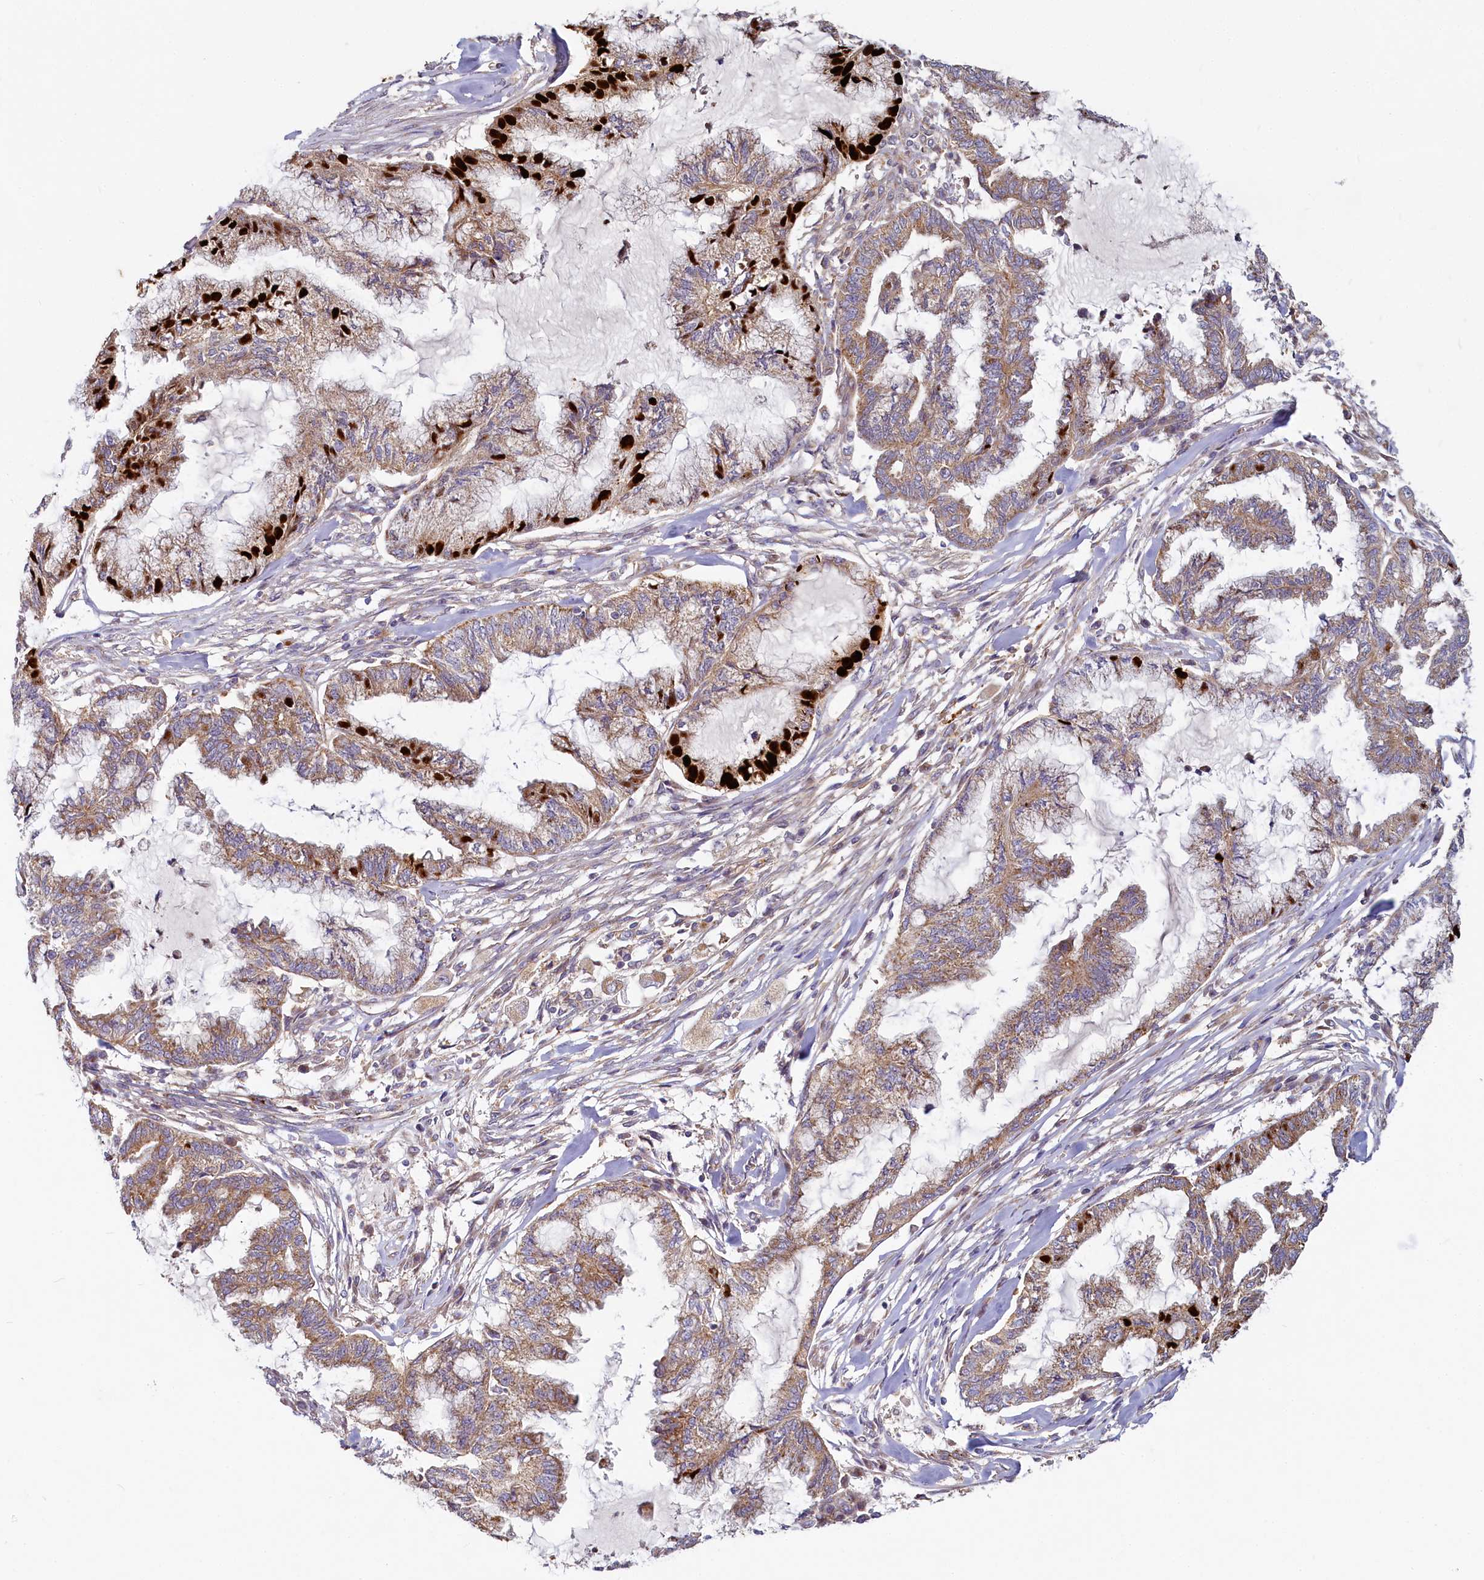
{"staining": {"intensity": "moderate", "quantity": ">75%", "location": "cytoplasmic/membranous"}, "tissue": "endometrial cancer", "cell_type": "Tumor cells", "image_type": "cancer", "snomed": [{"axis": "morphology", "description": "Adenocarcinoma, NOS"}, {"axis": "topography", "description": "Endometrium"}], "caption": "Endometrial cancer stained with immunohistochemistry exhibits moderate cytoplasmic/membranous positivity in about >75% of tumor cells.", "gene": "ADCY2", "patient": {"sex": "female", "age": 86}}